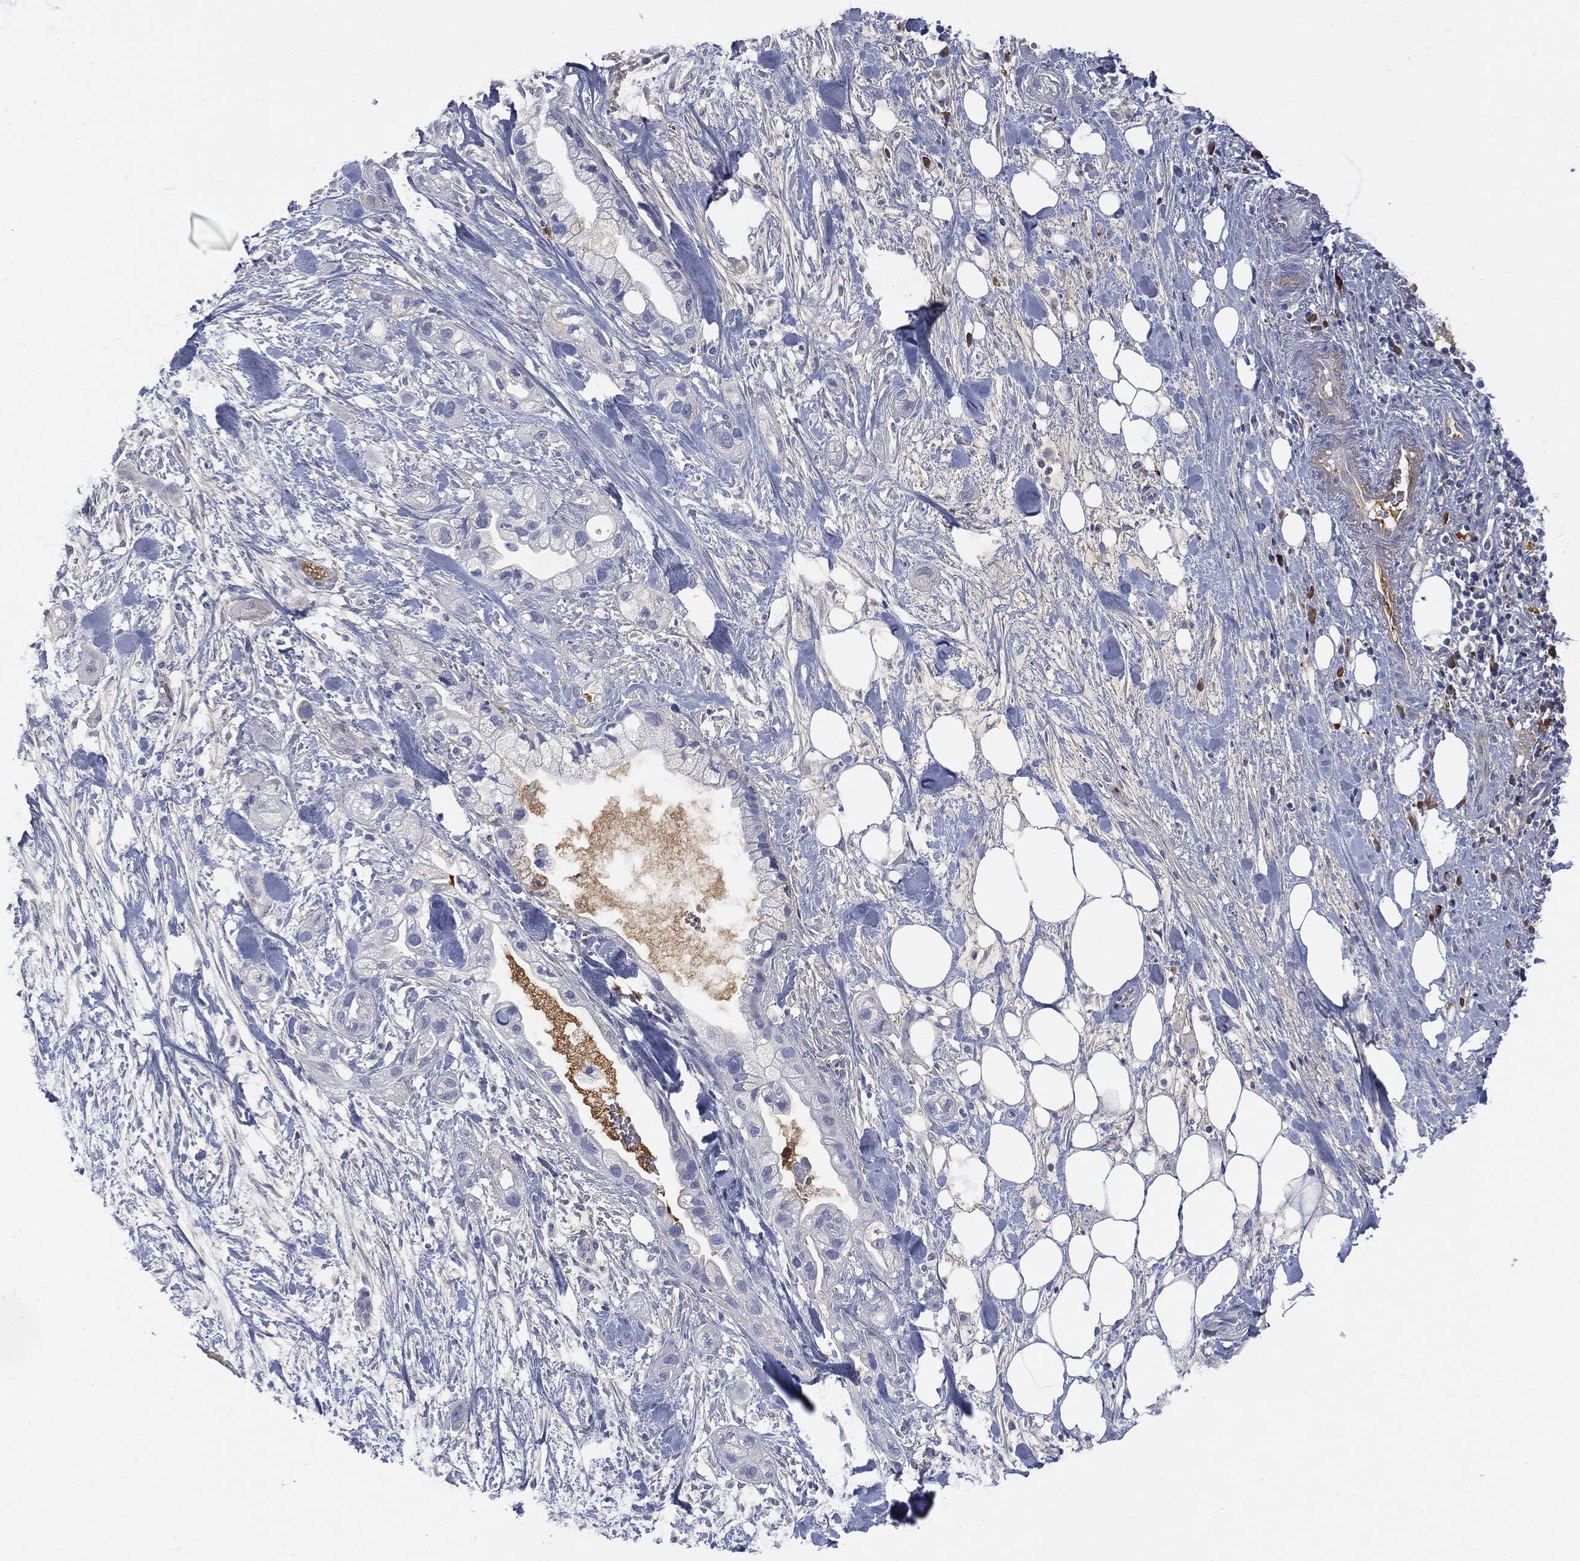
{"staining": {"intensity": "negative", "quantity": "none", "location": "none"}, "tissue": "pancreatic cancer", "cell_type": "Tumor cells", "image_type": "cancer", "snomed": [{"axis": "morphology", "description": "Adenocarcinoma, NOS"}, {"axis": "topography", "description": "Pancreas"}], "caption": "An immunohistochemistry histopathology image of pancreatic adenocarcinoma is shown. There is no staining in tumor cells of pancreatic adenocarcinoma. The staining was performed using DAB (3,3'-diaminobenzidine) to visualize the protein expression in brown, while the nuclei were stained in blue with hematoxylin (Magnification: 20x).", "gene": "BTK", "patient": {"sex": "male", "age": 44}}